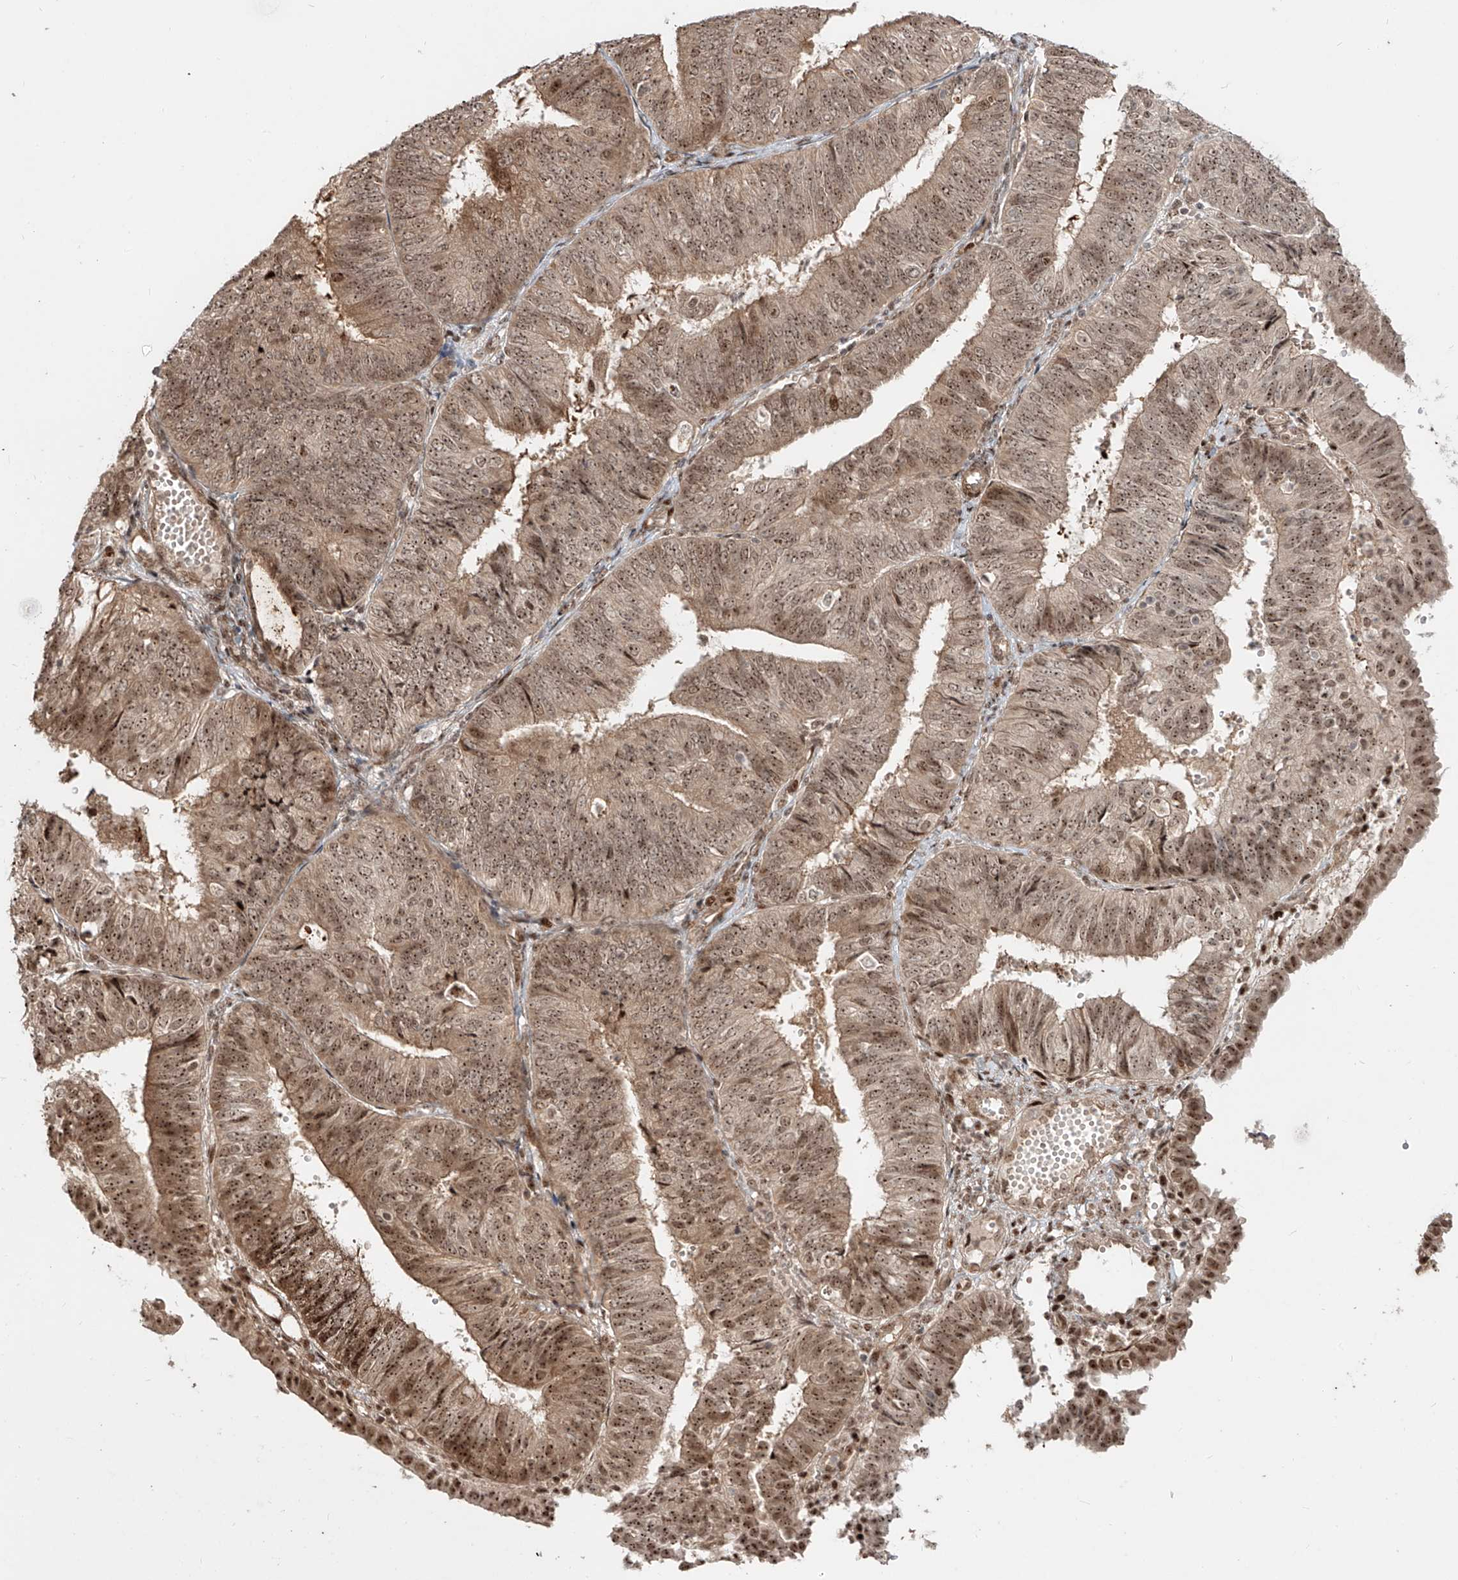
{"staining": {"intensity": "moderate", "quantity": ">75%", "location": "cytoplasmic/membranous,nuclear"}, "tissue": "endometrial cancer", "cell_type": "Tumor cells", "image_type": "cancer", "snomed": [{"axis": "morphology", "description": "Adenocarcinoma, NOS"}, {"axis": "topography", "description": "Endometrium"}], "caption": "The photomicrograph exhibits staining of endometrial cancer (adenocarcinoma), revealing moderate cytoplasmic/membranous and nuclear protein staining (brown color) within tumor cells.", "gene": "ZNF710", "patient": {"sex": "female", "age": 58}}